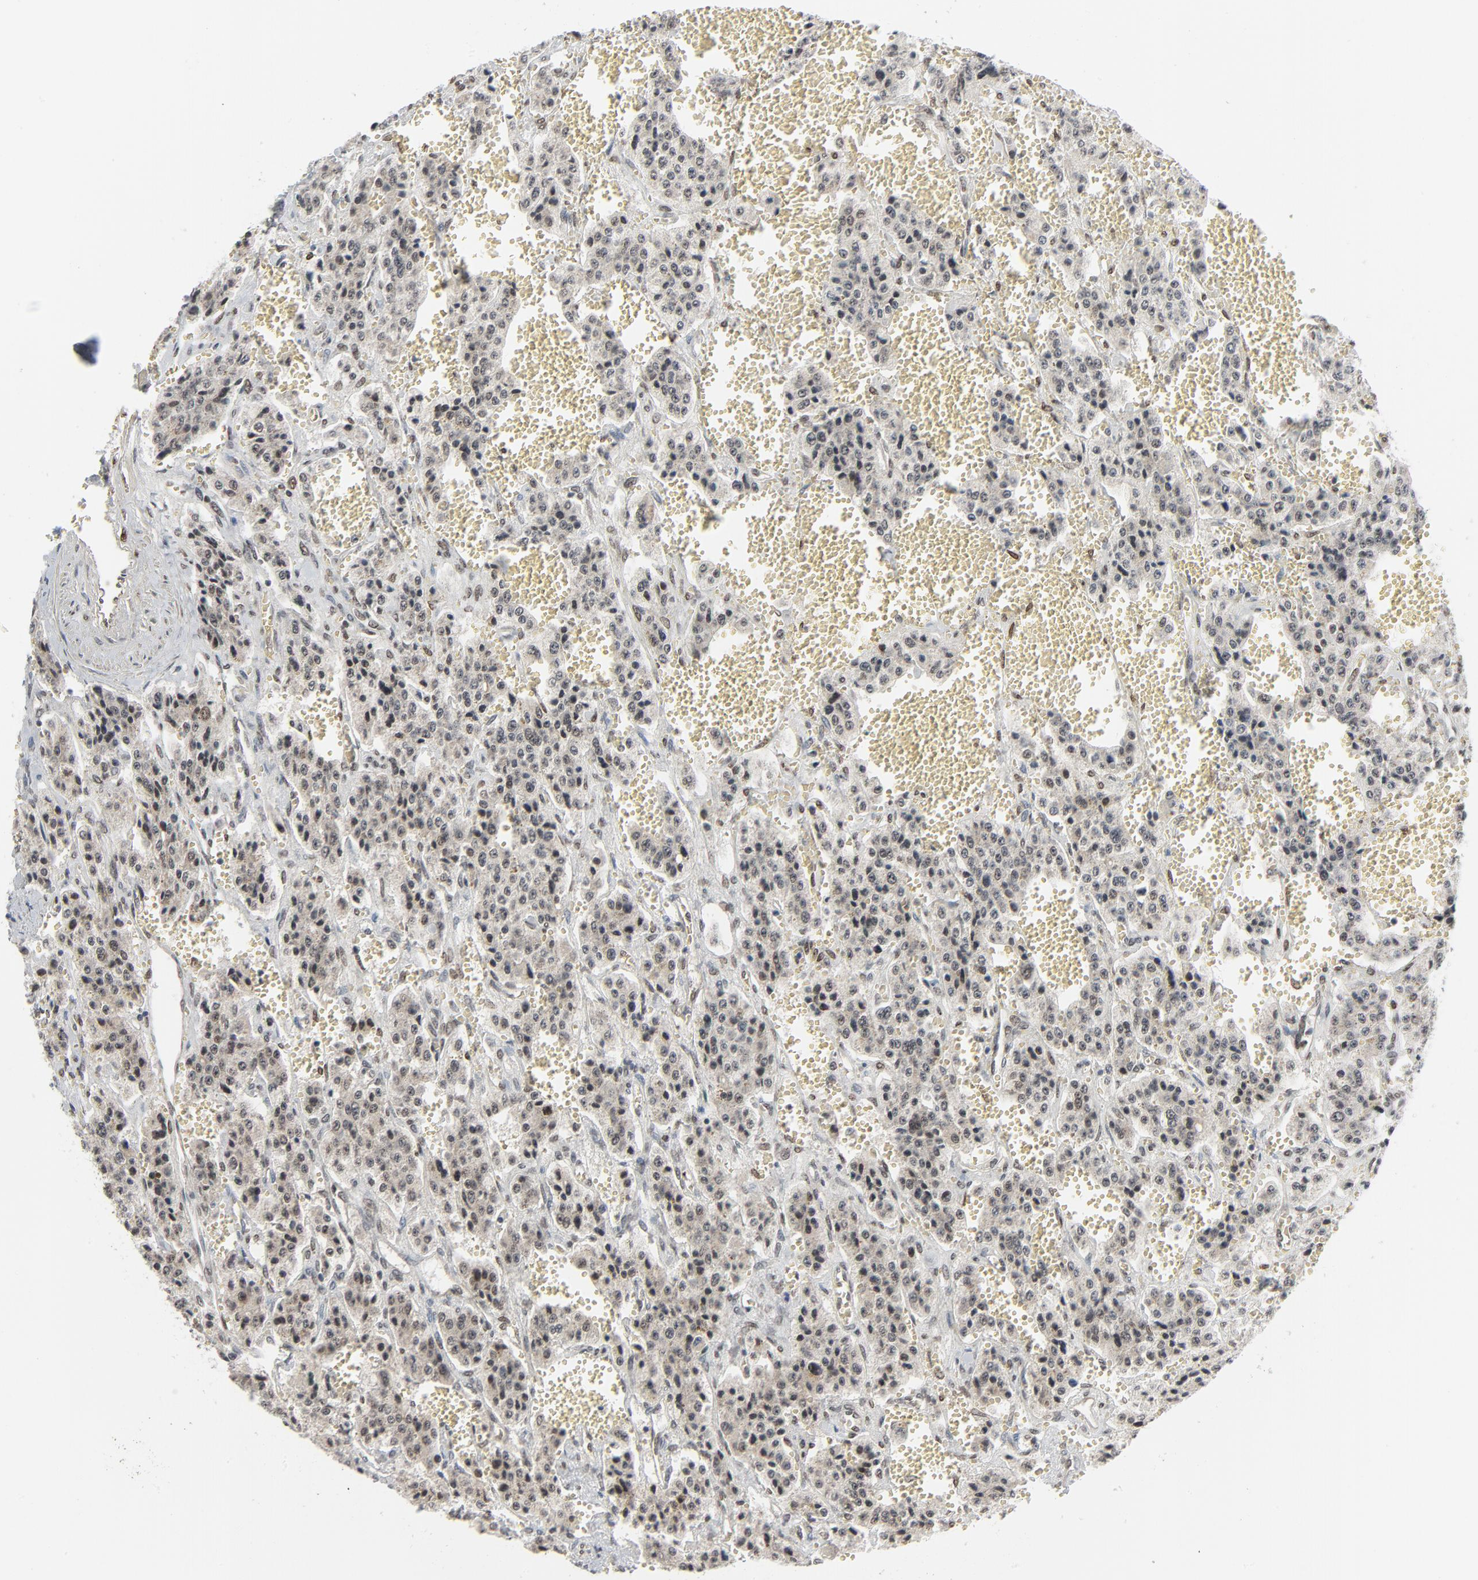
{"staining": {"intensity": "weak", "quantity": ">75%", "location": "cytoplasmic/membranous,nuclear"}, "tissue": "carcinoid", "cell_type": "Tumor cells", "image_type": "cancer", "snomed": [{"axis": "morphology", "description": "Carcinoid, malignant, NOS"}, {"axis": "topography", "description": "Small intestine"}], "caption": "Protein expression by immunohistochemistry exhibits weak cytoplasmic/membranous and nuclear staining in approximately >75% of tumor cells in carcinoid.", "gene": "CUX1", "patient": {"sex": "male", "age": 52}}